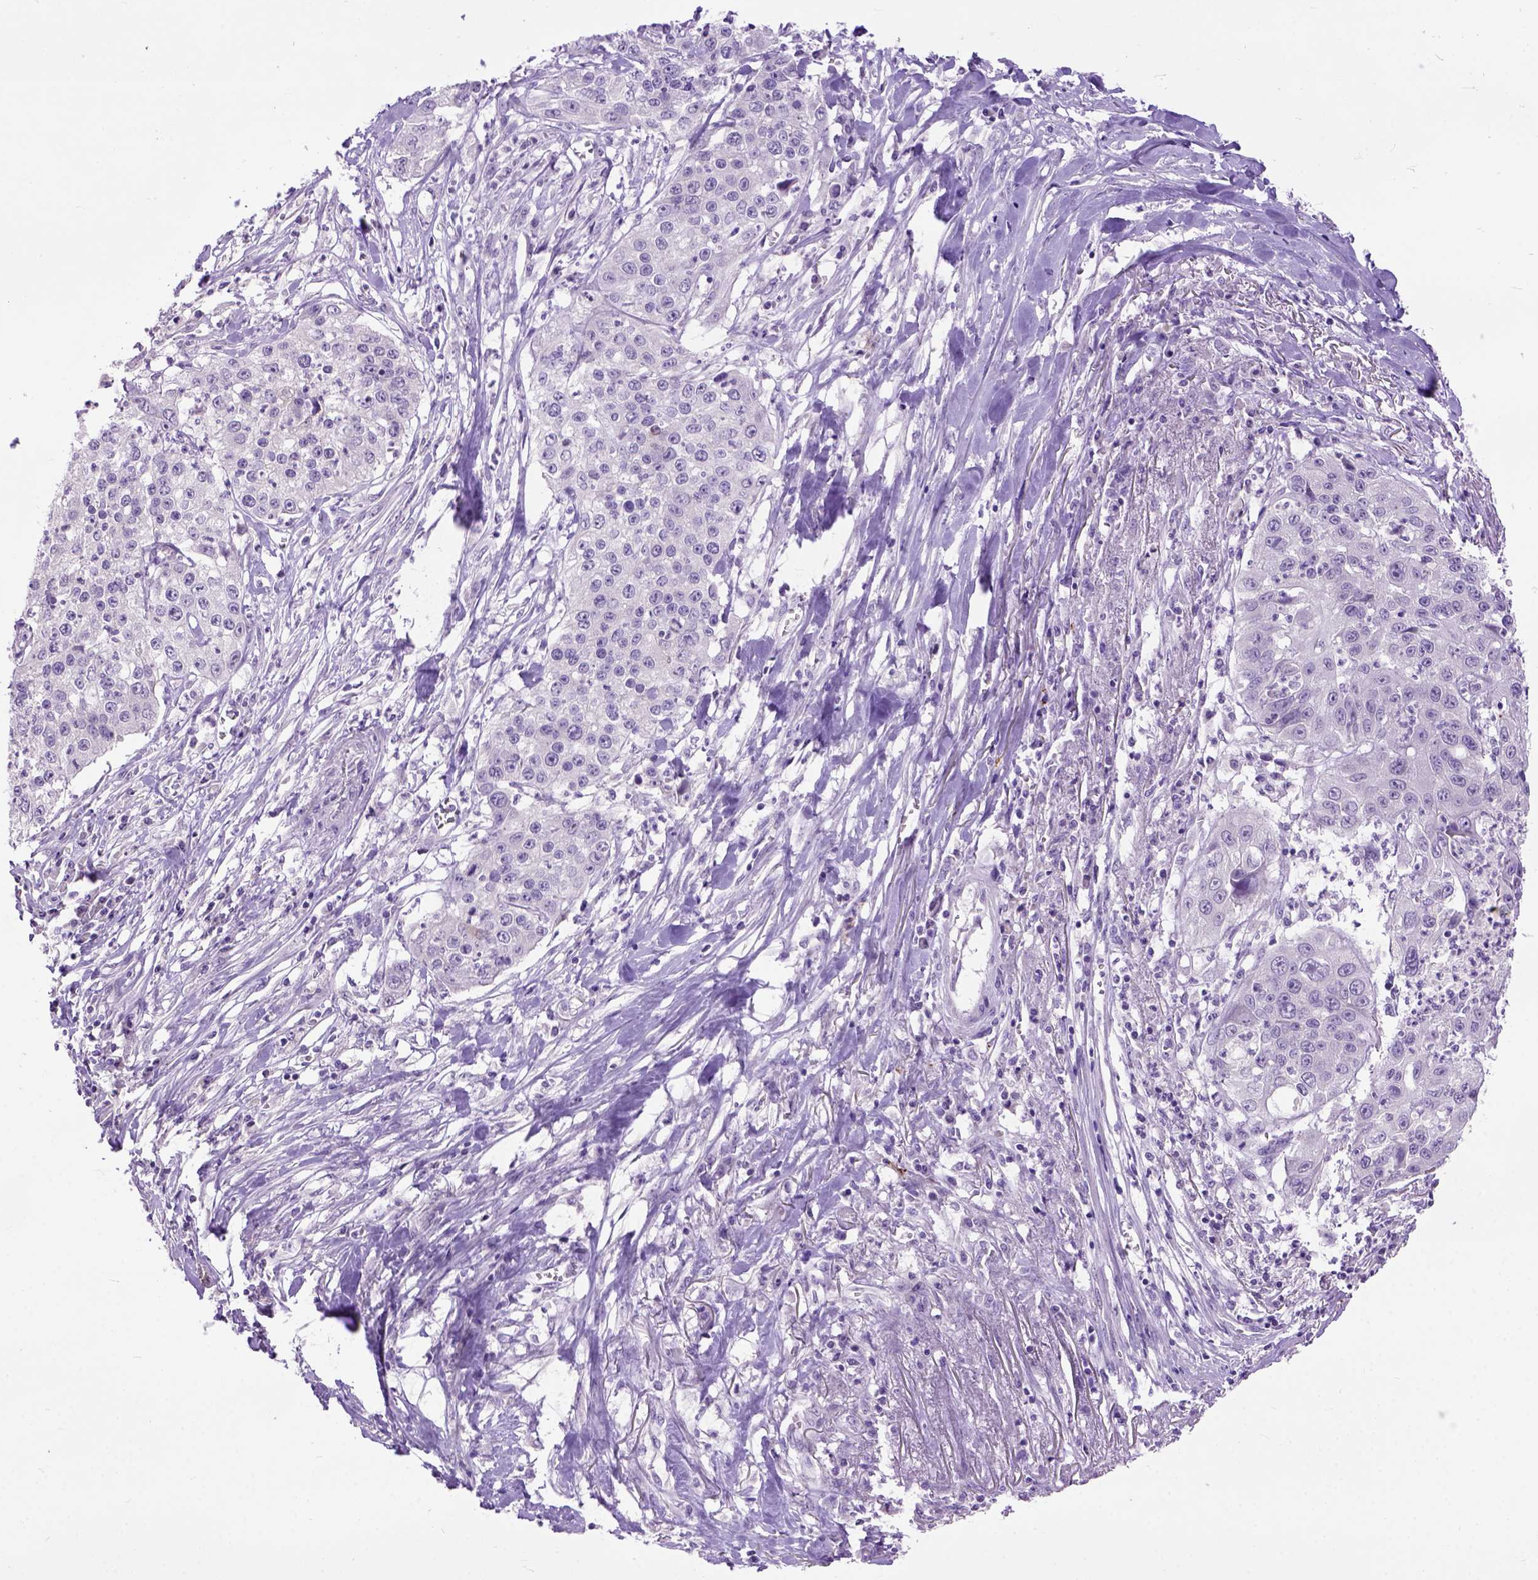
{"staining": {"intensity": "negative", "quantity": "none", "location": "none"}, "tissue": "lung cancer", "cell_type": "Tumor cells", "image_type": "cancer", "snomed": [{"axis": "morphology", "description": "Squamous cell carcinoma, NOS"}, {"axis": "morphology", "description": "Squamous cell carcinoma, metastatic, NOS"}, {"axis": "topography", "description": "Lung"}, {"axis": "topography", "description": "Pleura, NOS"}], "caption": "IHC image of neoplastic tissue: lung metastatic squamous cell carcinoma stained with DAB (3,3'-diaminobenzidine) reveals no significant protein staining in tumor cells.", "gene": "MAPT", "patient": {"sex": "male", "age": 72}}